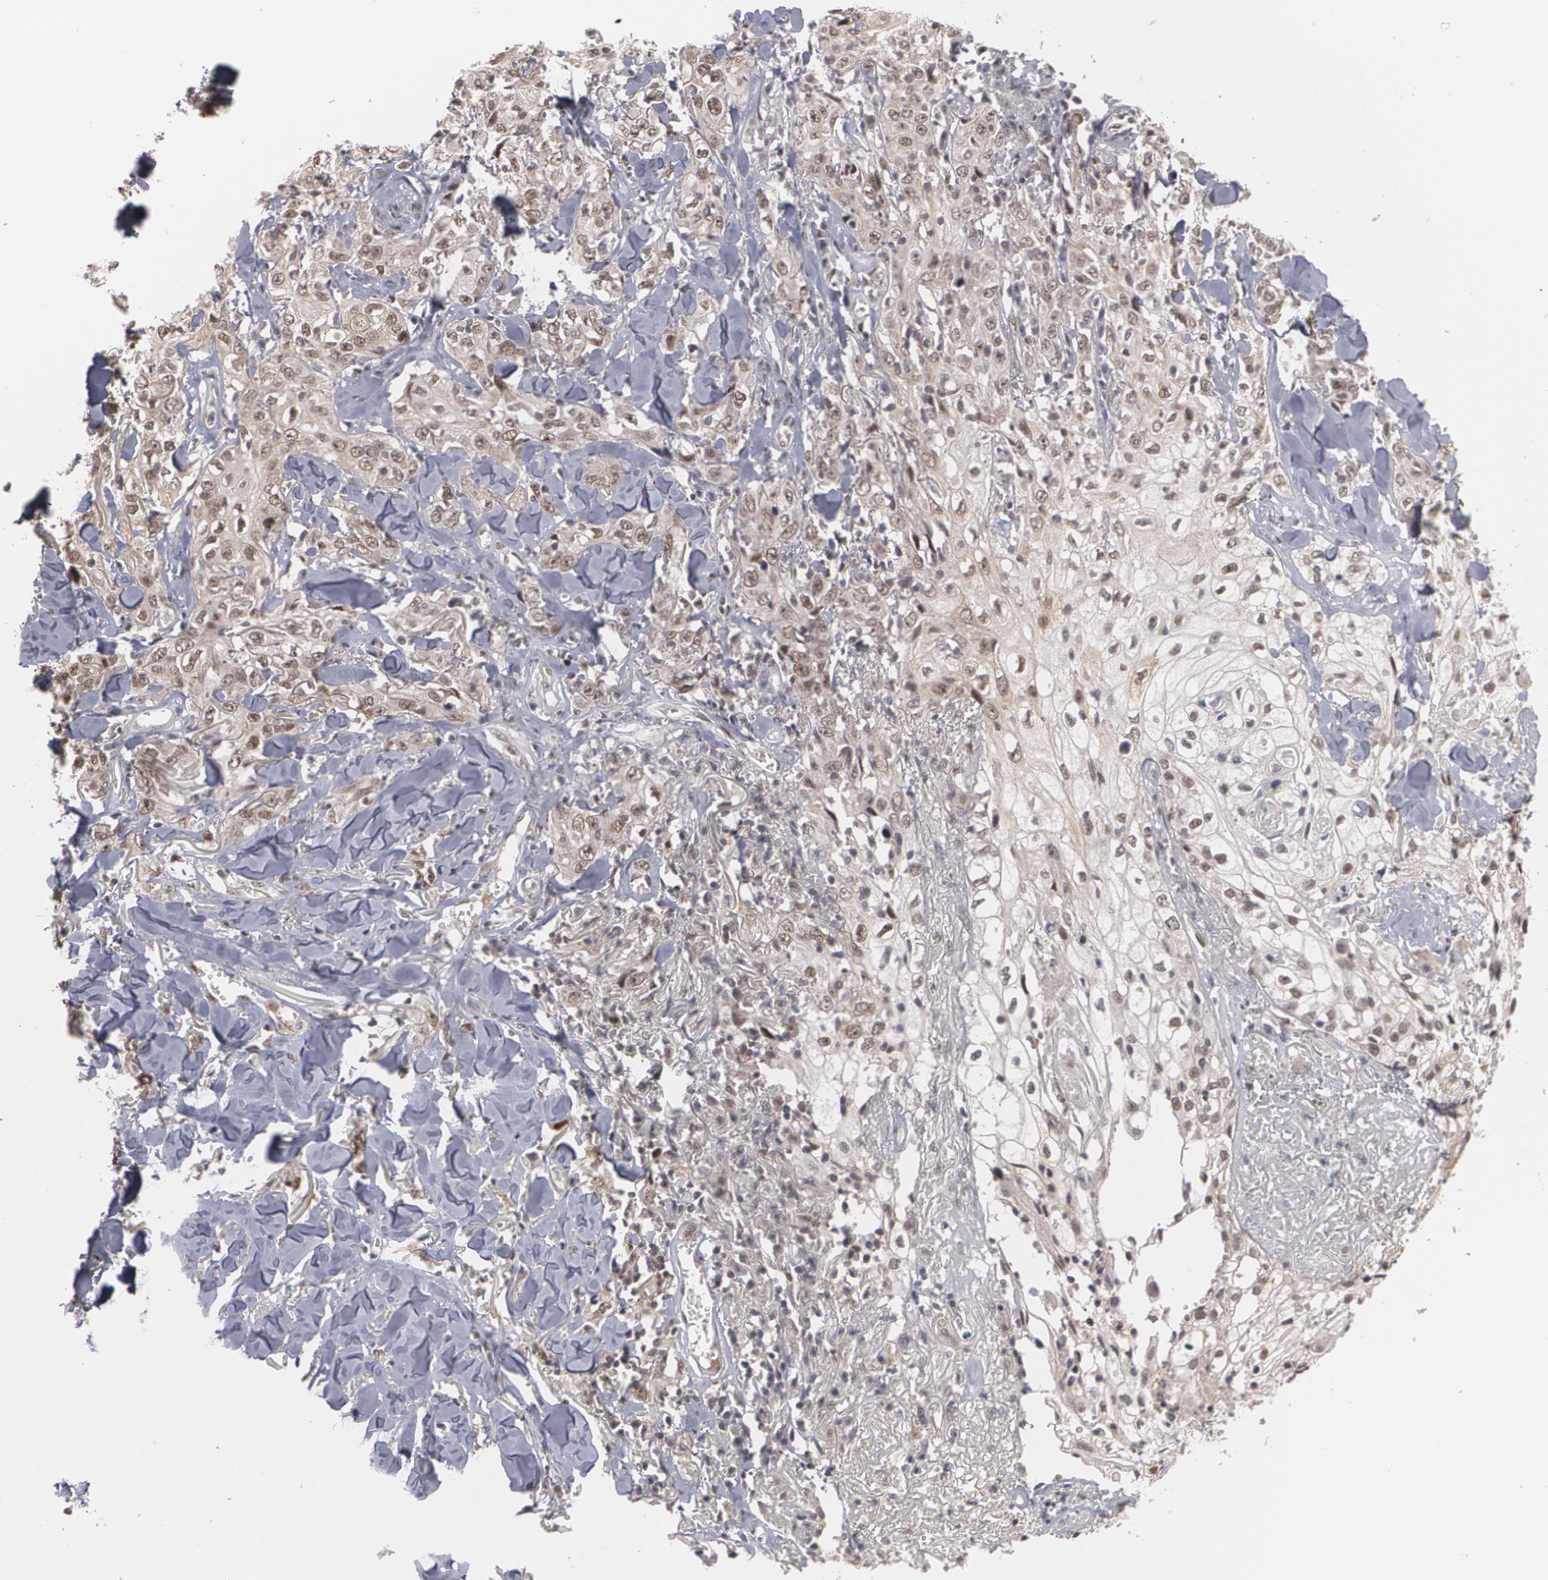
{"staining": {"intensity": "moderate", "quantity": ">75%", "location": "nuclear"}, "tissue": "skin cancer", "cell_type": "Tumor cells", "image_type": "cancer", "snomed": [{"axis": "morphology", "description": "Squamous cell carcinoma, NOS"}, {"axis": "topography", "description": "Skin"}], "caption": "An image of human skin squamous cell carcinoma stained for a protein reveals moderate nuclear brown staining in tumor cells.", "gene": "ZNF234", "patient": {"sex": "male", "age": 65}}